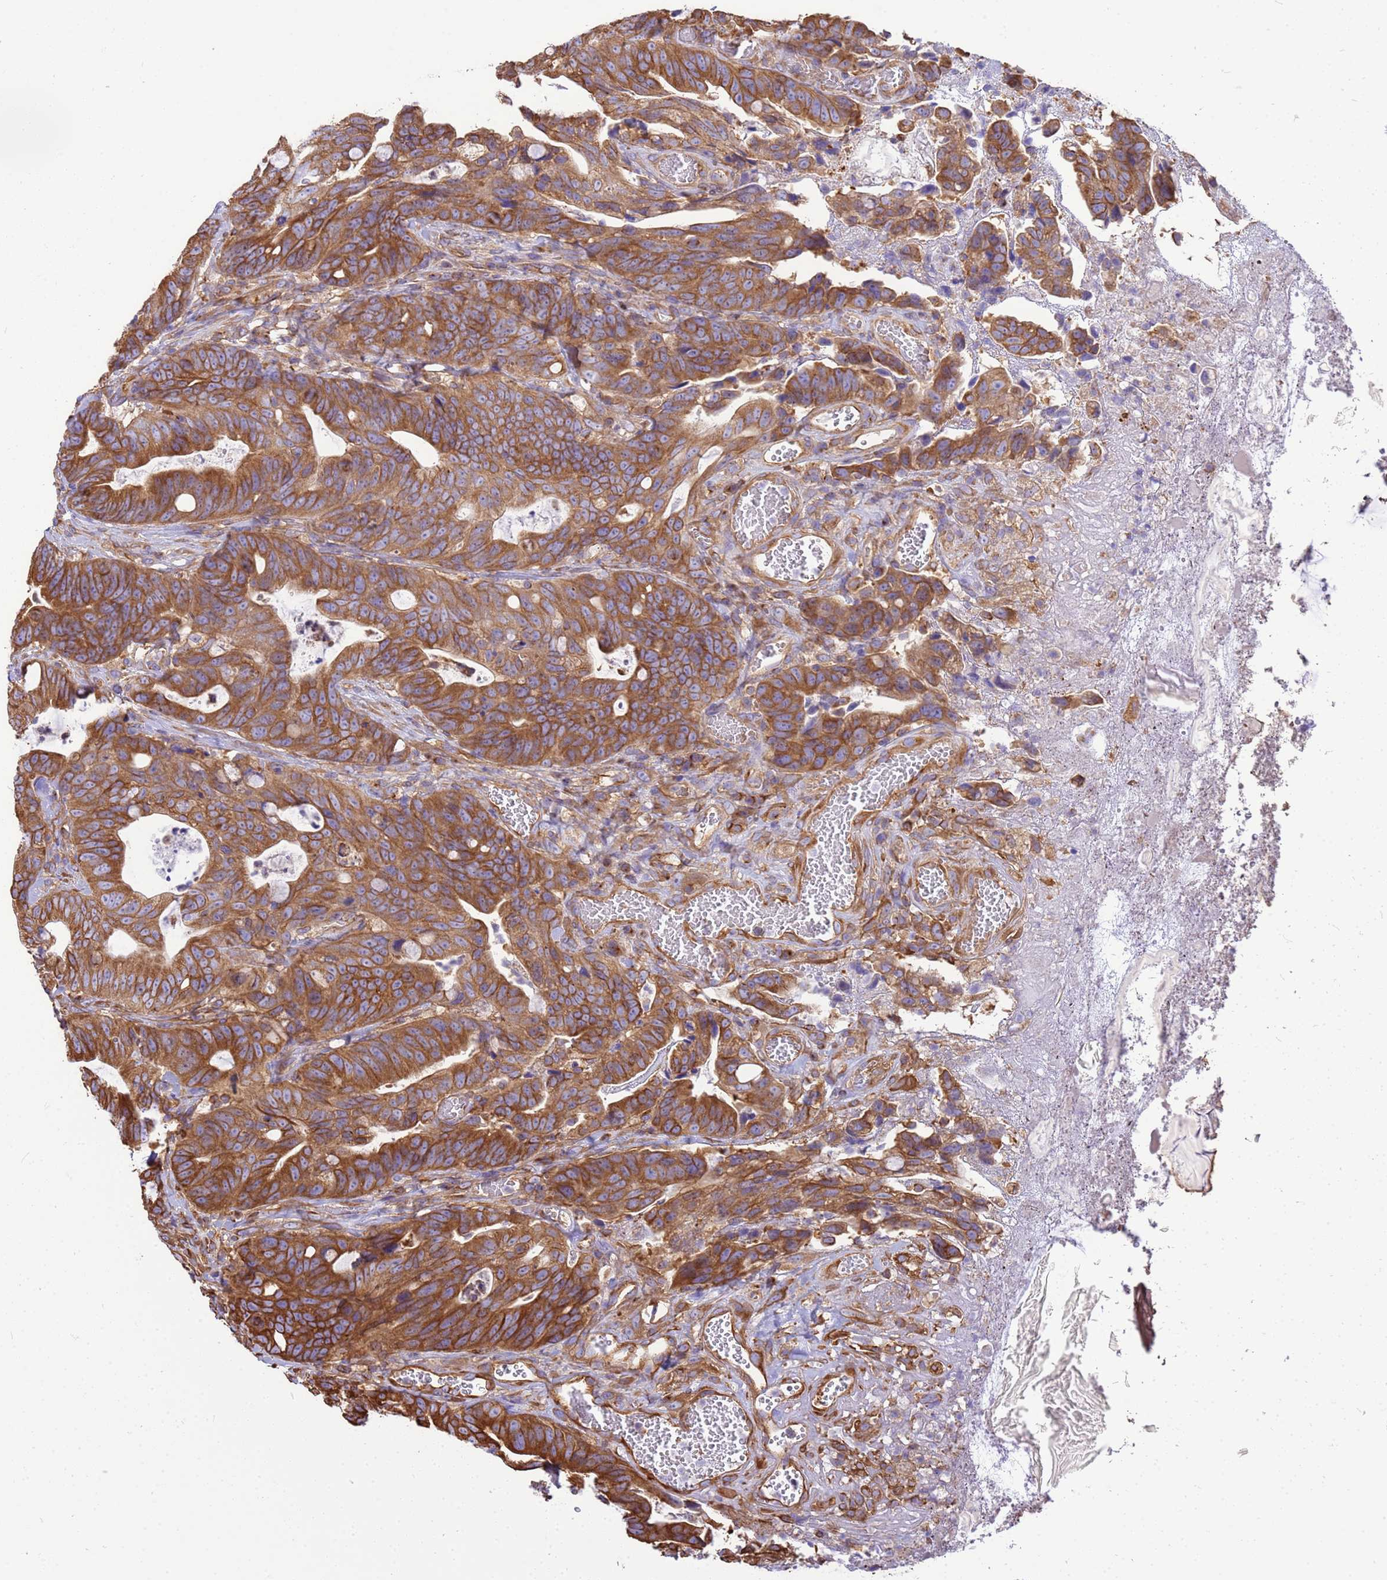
{"staining": {"intensity": "moderate", "quantity": ">75%", "location": "cytoplasmic/membranous"}, "tissue": "colorectal cancer", "cell_type": "Tumor cells", "image_type": "cancer", "snomed": [{"axis": "morphology", "description": "Adenocarcinoma, NOS"}, {"axis": "topography", "description": "Colon"}], "caption": "Immunohistochemistry histopathology image of neoplastic tissue: colorectal cancer (adenocarcinoma) stained using IHC shows medium levels of moderate protein expression localized specifically in the cytoplasmic/membranous of tumor cells, appearing as a cytoplasmic/membranous brown color.", "gene": "TUBB1", "patient": {"sex": "female", "age": 82}}